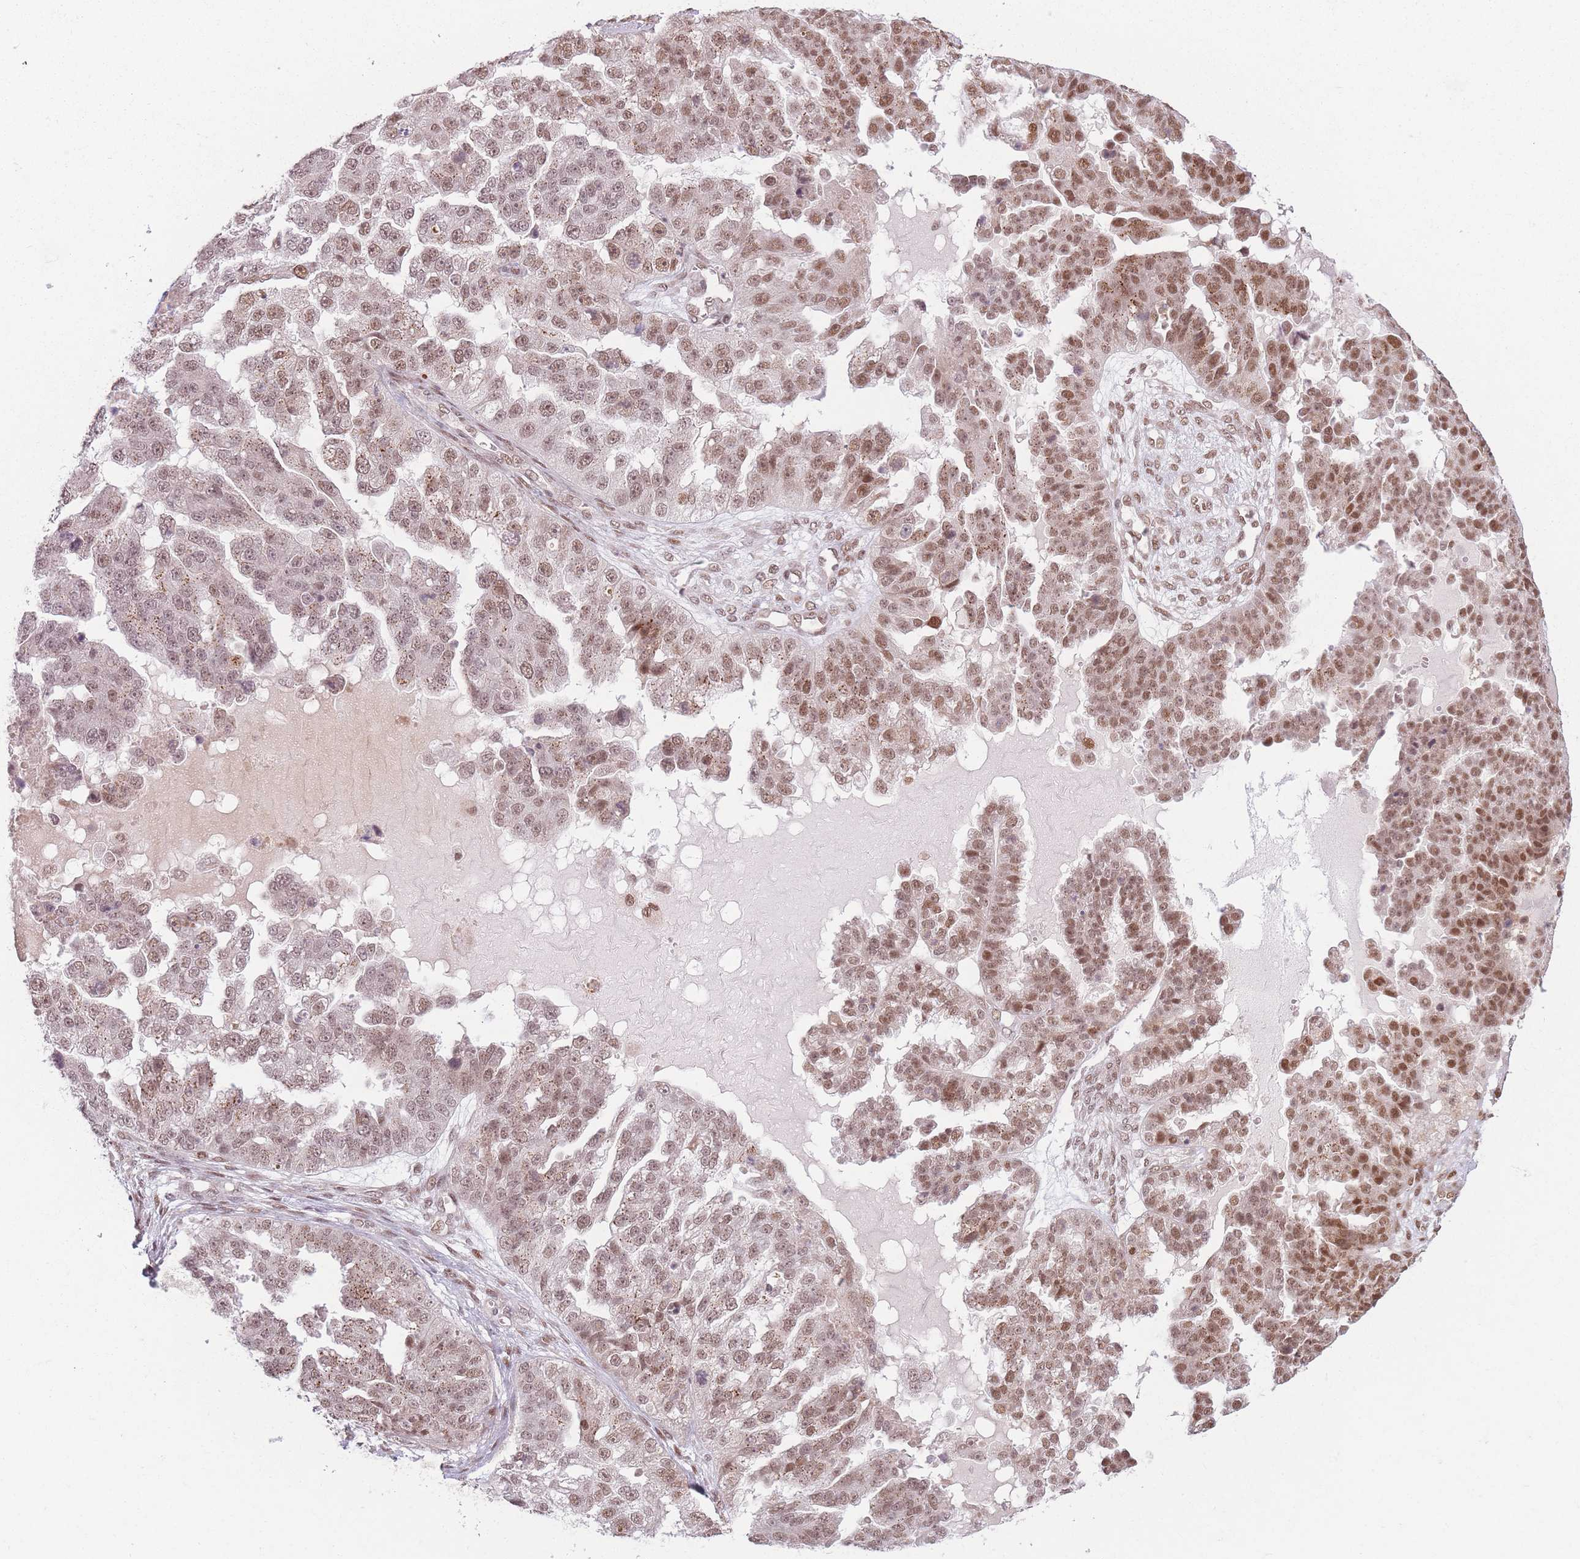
{"staining": {"intensity": "moderate", "quantity": ">75%", "location": "nuclear"}, "tissue": "ovarian cancer", "cell_type": "Tumor cells", "image_type": "cancer", "snomed": [{"axis": "morphology", "description": "Cystadenocarcinoma, serous, NOS"}, {"axis": "topography", "description": "Ovary"}], "caption": "IHC micrograph of human ovarian serous cystadenocarcinoma stained for a protein (brown), which displays medium levels of moderate nuclear expression in approximately >75% of tumor cells.", "gene": "SUPT6H", "patient": {"sex": "female", "age": 58}}